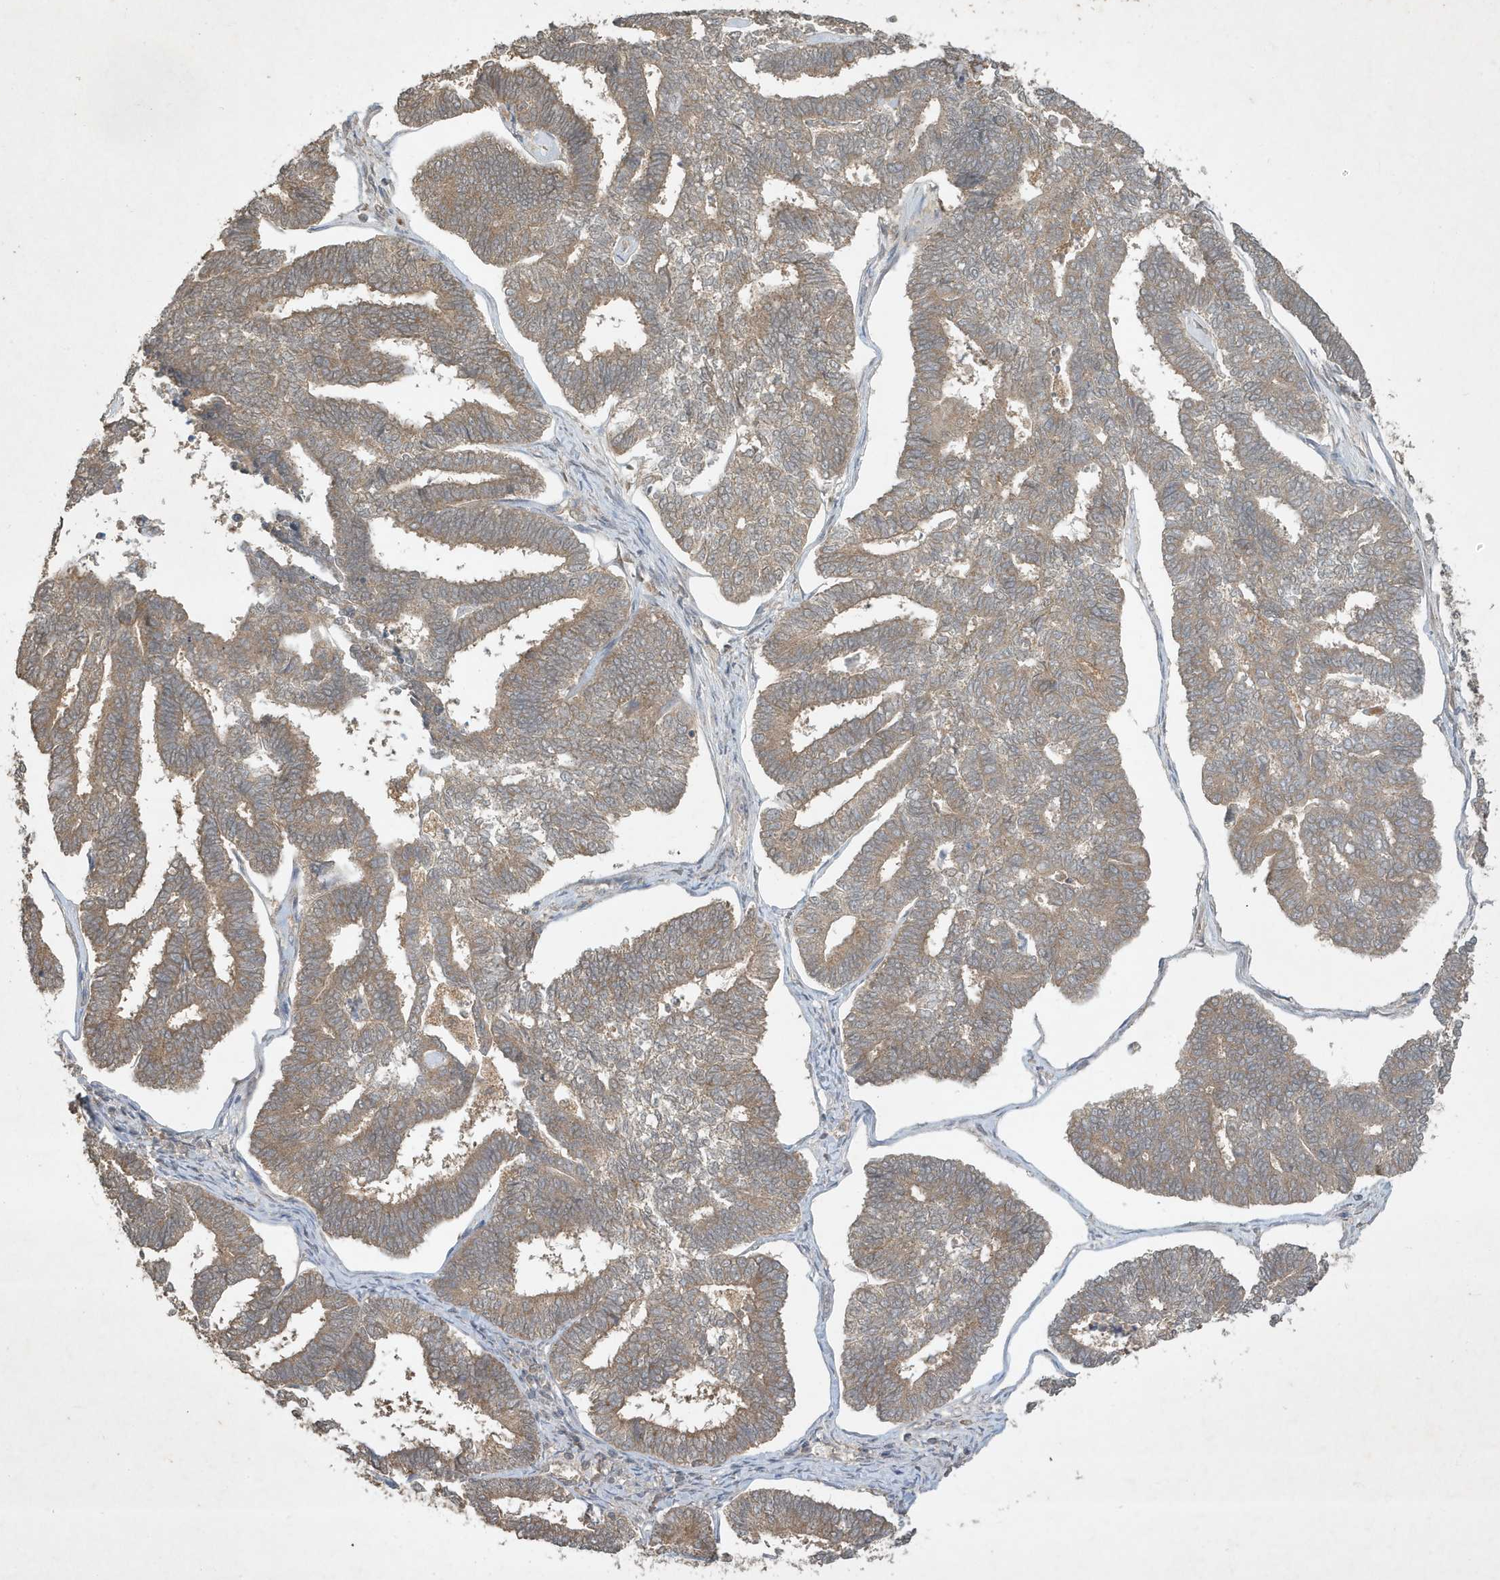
{"staining": {"intensity": "moderate", "quantity": ">75%", "location": "cytoplasmic/membranous"}, "tissue": "endometrial cancer", "cell_type": "Tumor cells", "image_type": "cancer", "snomed": [{"axis": "morphology", "description": "Adenocarcinoma, NOS"}, {"axis": "topography", "description": "Endometrium"}], "caption": "A brown stain labels moderate cytoplasmic/membranous positivity of a protein in endometrial cancer tumor cells.", "gene": "ABCB9", "patient": {"sex": "female", "age": 70}}